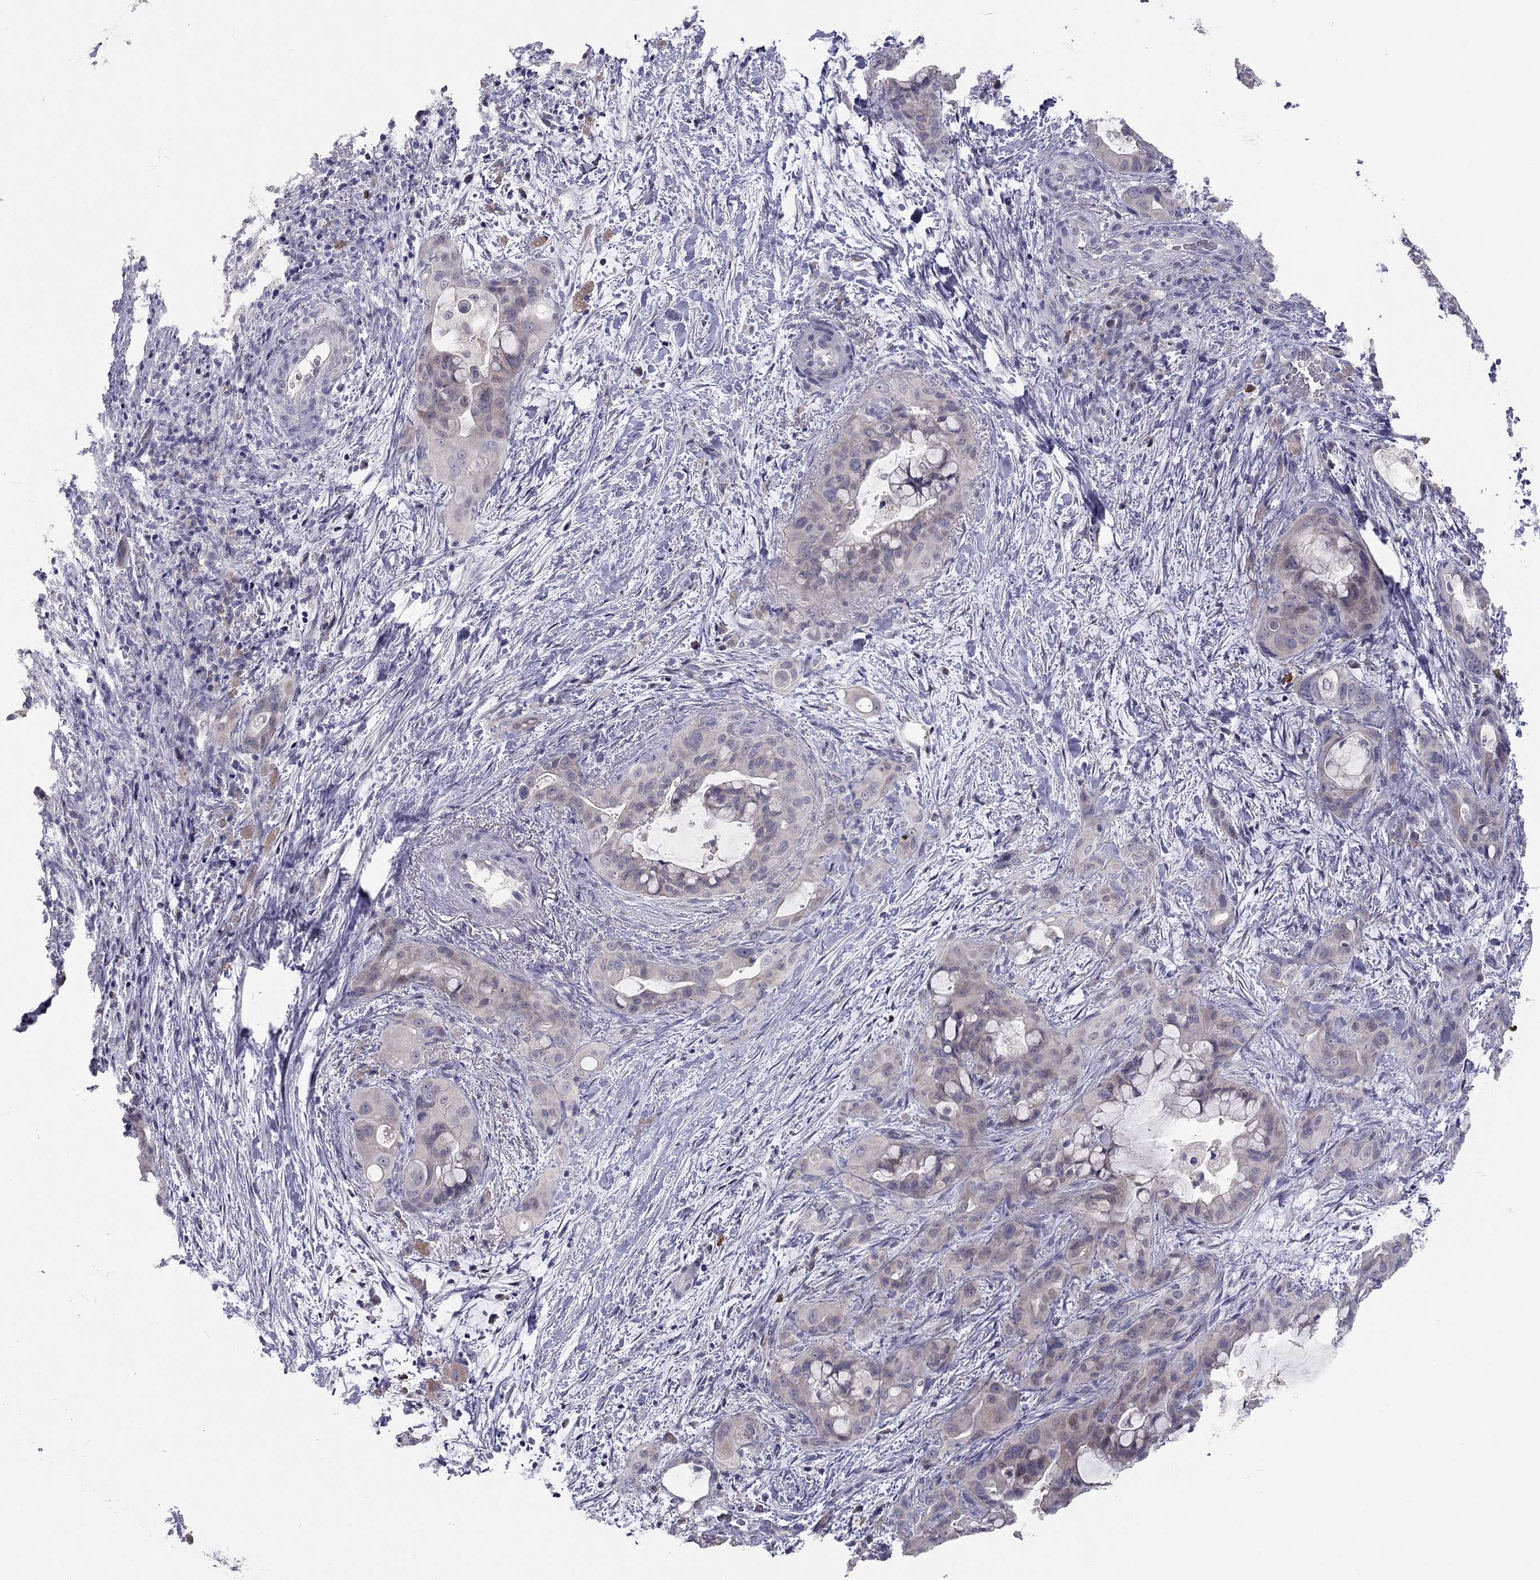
{"staining": {"intensity": "negative", "quantity": "none", "location": "none"}, "tissue": "pancreatic cancer", "cell_type": "Tumor cells", "image_type": "cancer", "snomed": [{"axis": "morphology", "description": "Adenocarcinoma, NOS"}, {"axis": "topography", "description": "Pancreas"}], "caption": "High magnification brightfield microscopy of pancreatic cancer (adenocarcinoma) stained with DAB (brown) and counterstained with hematoxylin (blue): tumor cells show no significant positivity. Brightfield microscopy of IHC stained with DAB (brown) and hematoxylin (blue), captured at high magnification.", "gene": "SCARB1", "patient": {"sex": "male", "age": 71}}